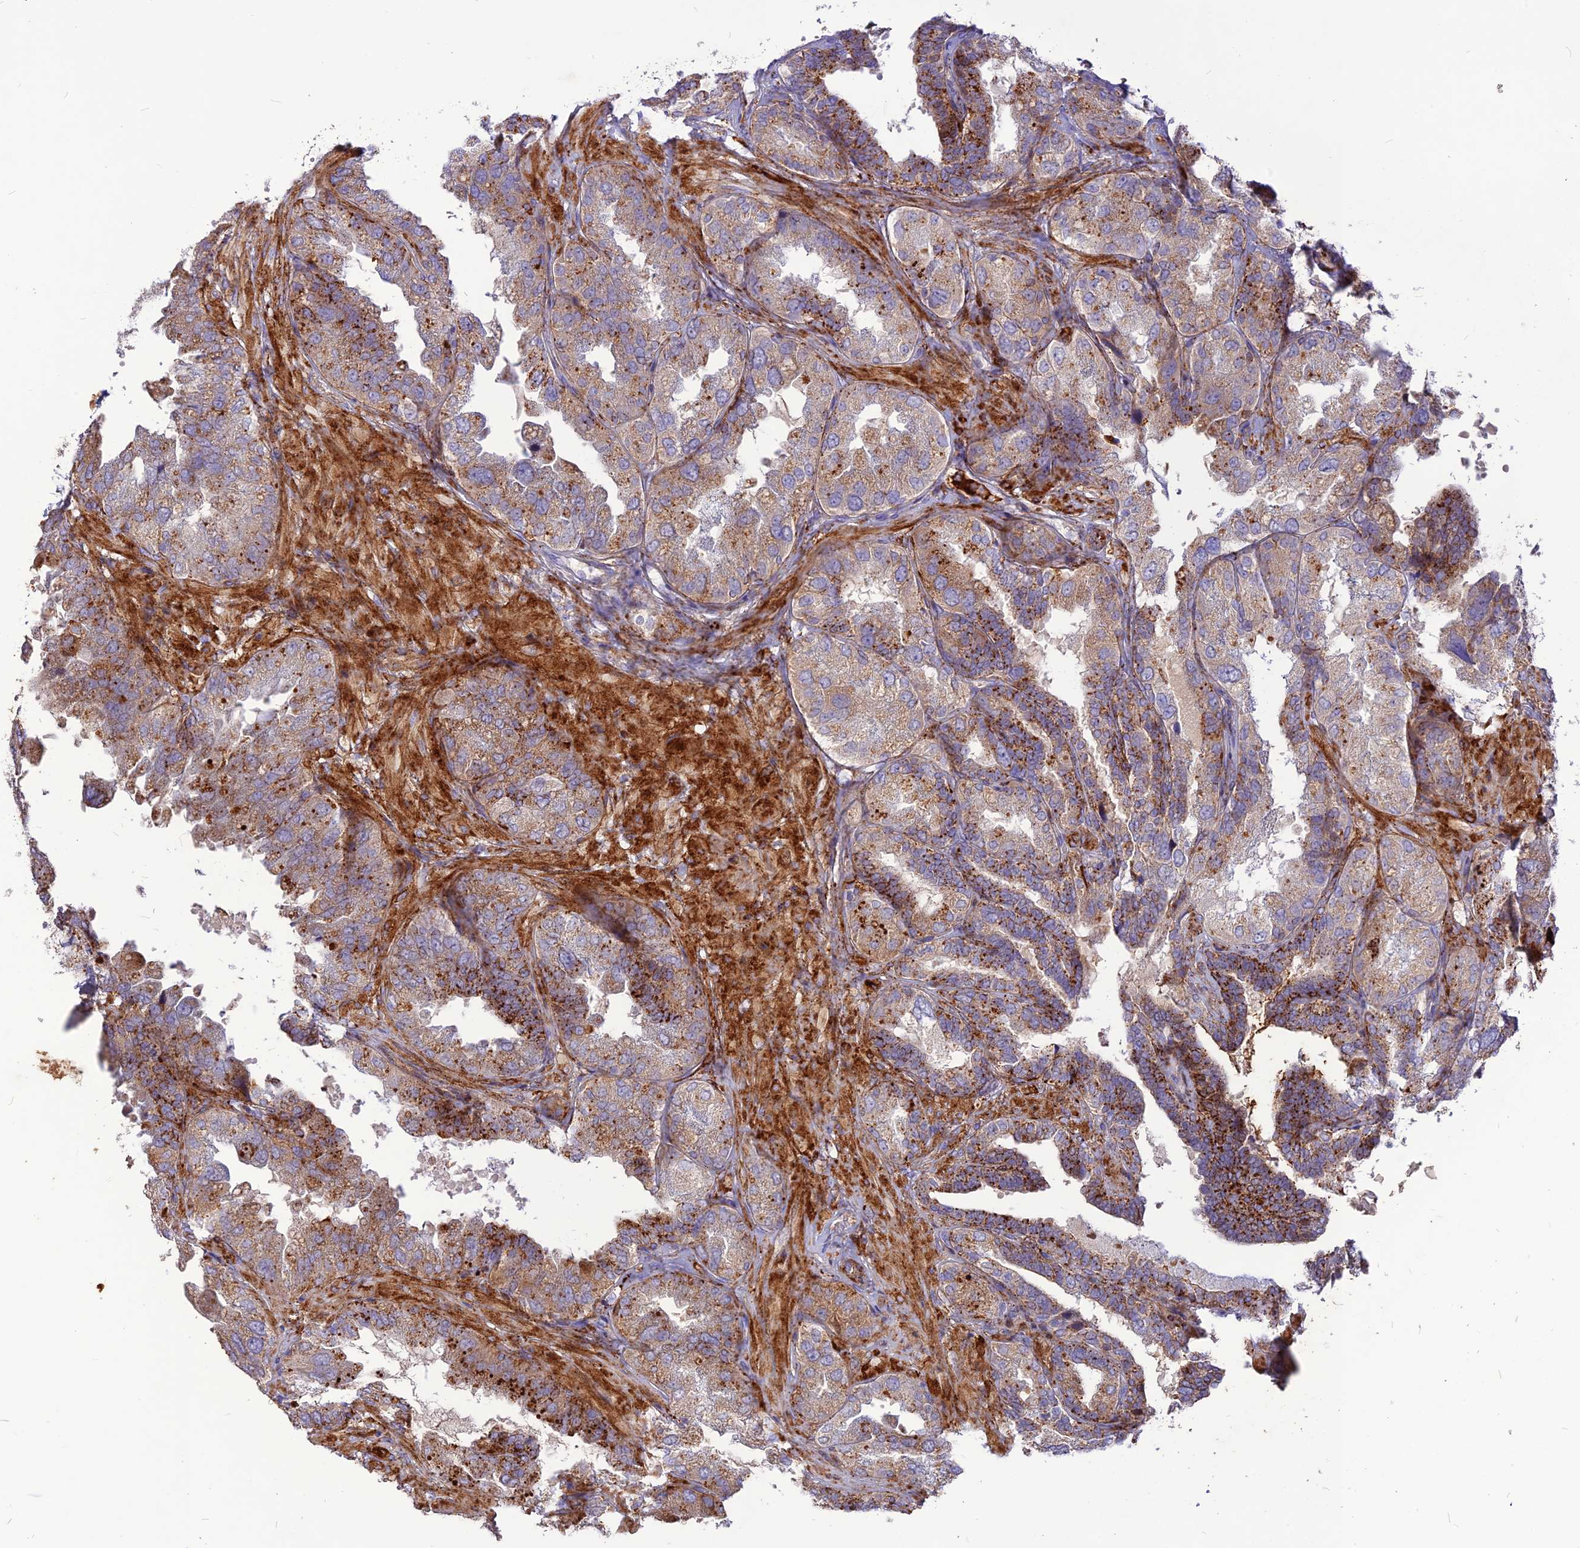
{"staining": {"intensity": "weak", "quantity": ">75%", "location": "cytoplasmic/membranous"}, "tissue": "seminal vesicle", "cell_type": "Glandular cells", "image_type": "normal", "snomed": [{"axis": "morphology", "description": "Normal tissue, NOS"}, {"axis": "topography", "description": "Seminal veicle"}, {"axis": "topography", "description": "Peripheral nerve tissue"}], "caption": "Seminal vesicle stained for a protein demonstrates weak cytoplasmic/membranous positivity in glandular cells. Using DAB (brown) and hematoxylin (blue) stains, captured at high magnification using brightfield microscopy.", "gene": "RIMOC1", "patient": {"sex": "male", "age": 63}}